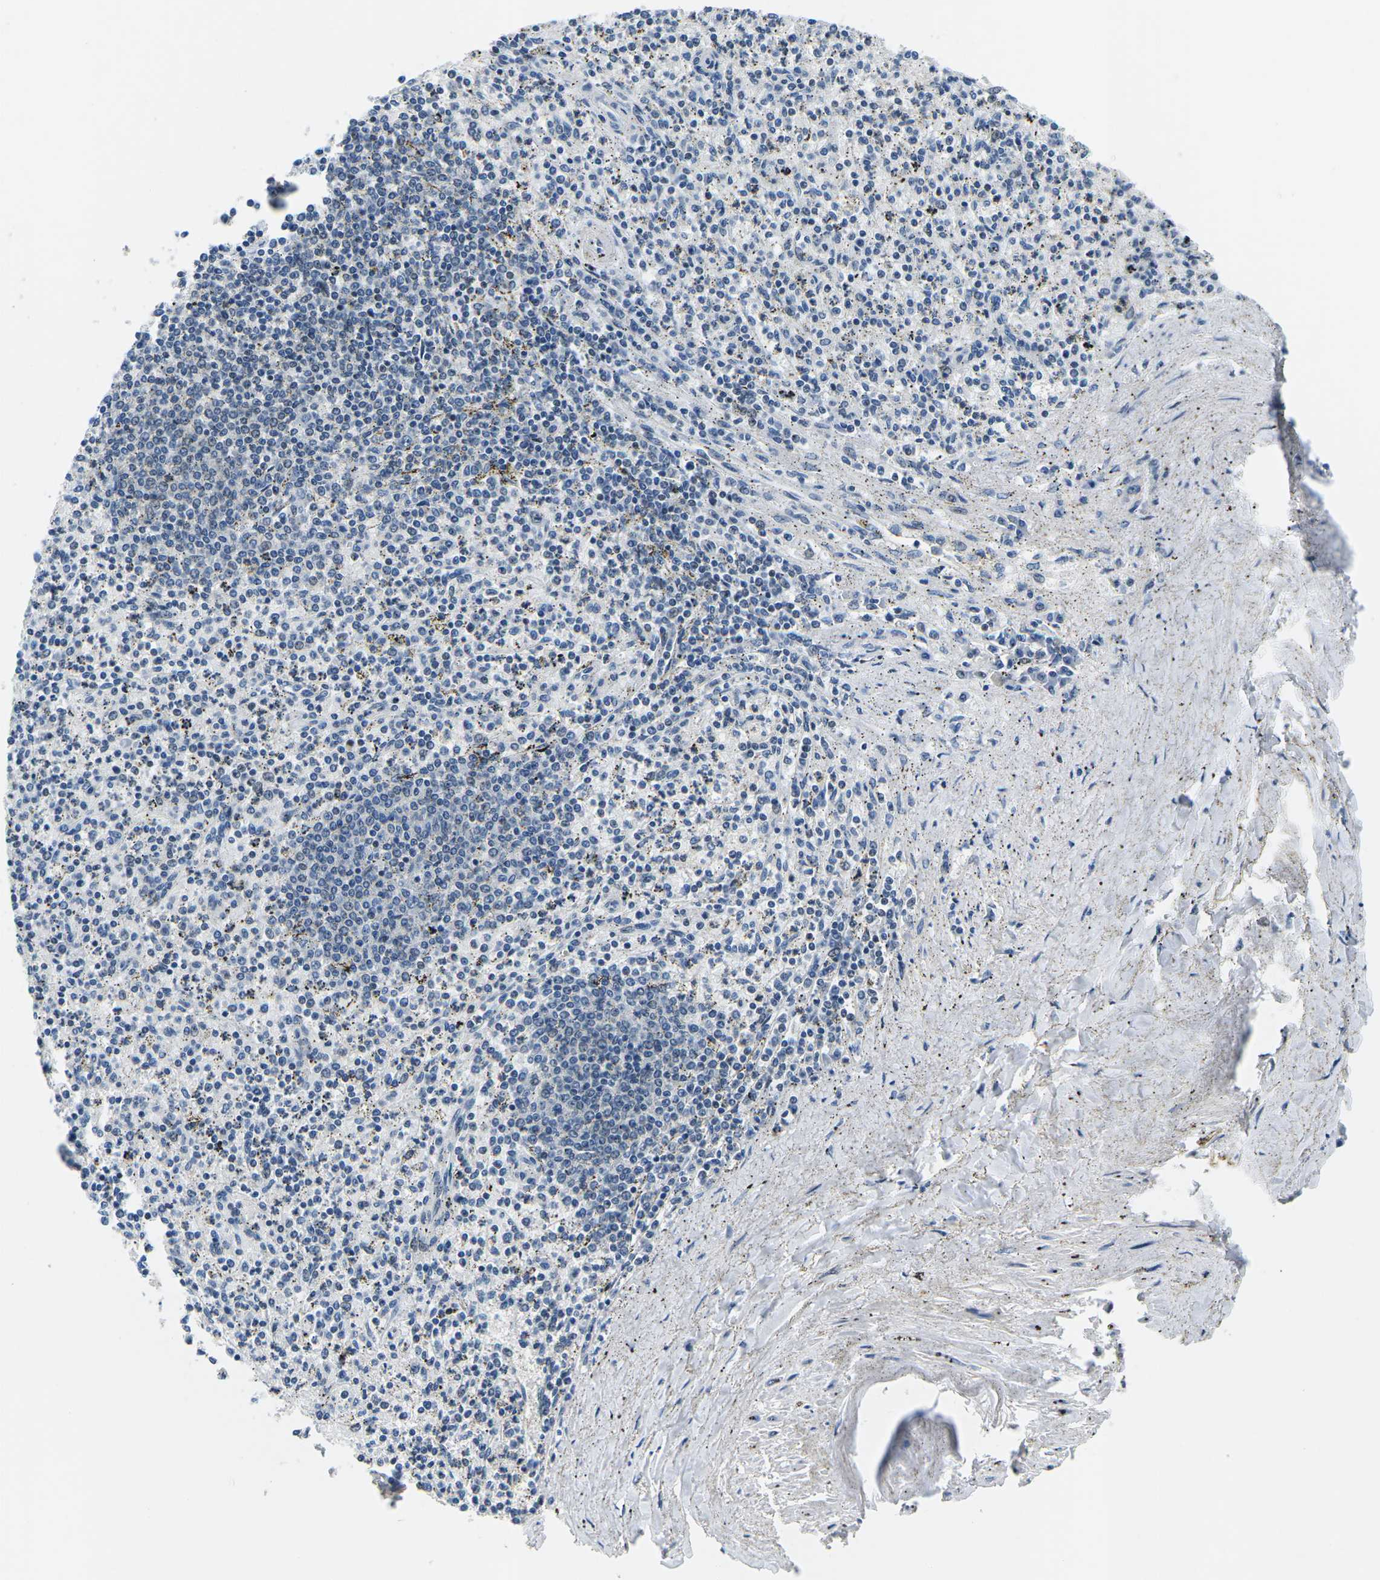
{"staining": {"intensity": "moderate", "quantity": "<25%", "location": "nuclear"}, "tissue": "spleen", "cell_type": "Cells in red pulp", "image_type": "normal", "snomed": [{"axis": "morphology", "description": "Normal tissue, NOS"}, {"axis": "topography", "description": "Spleen"}], "caption": "Immunohistochemical staining of benign human spleen reveals moderate nuclear protein positivity in approximately <25% of cells in red pulp.", "gene": "PRPF8", "patient": {"sex": "male", "age": 72}}